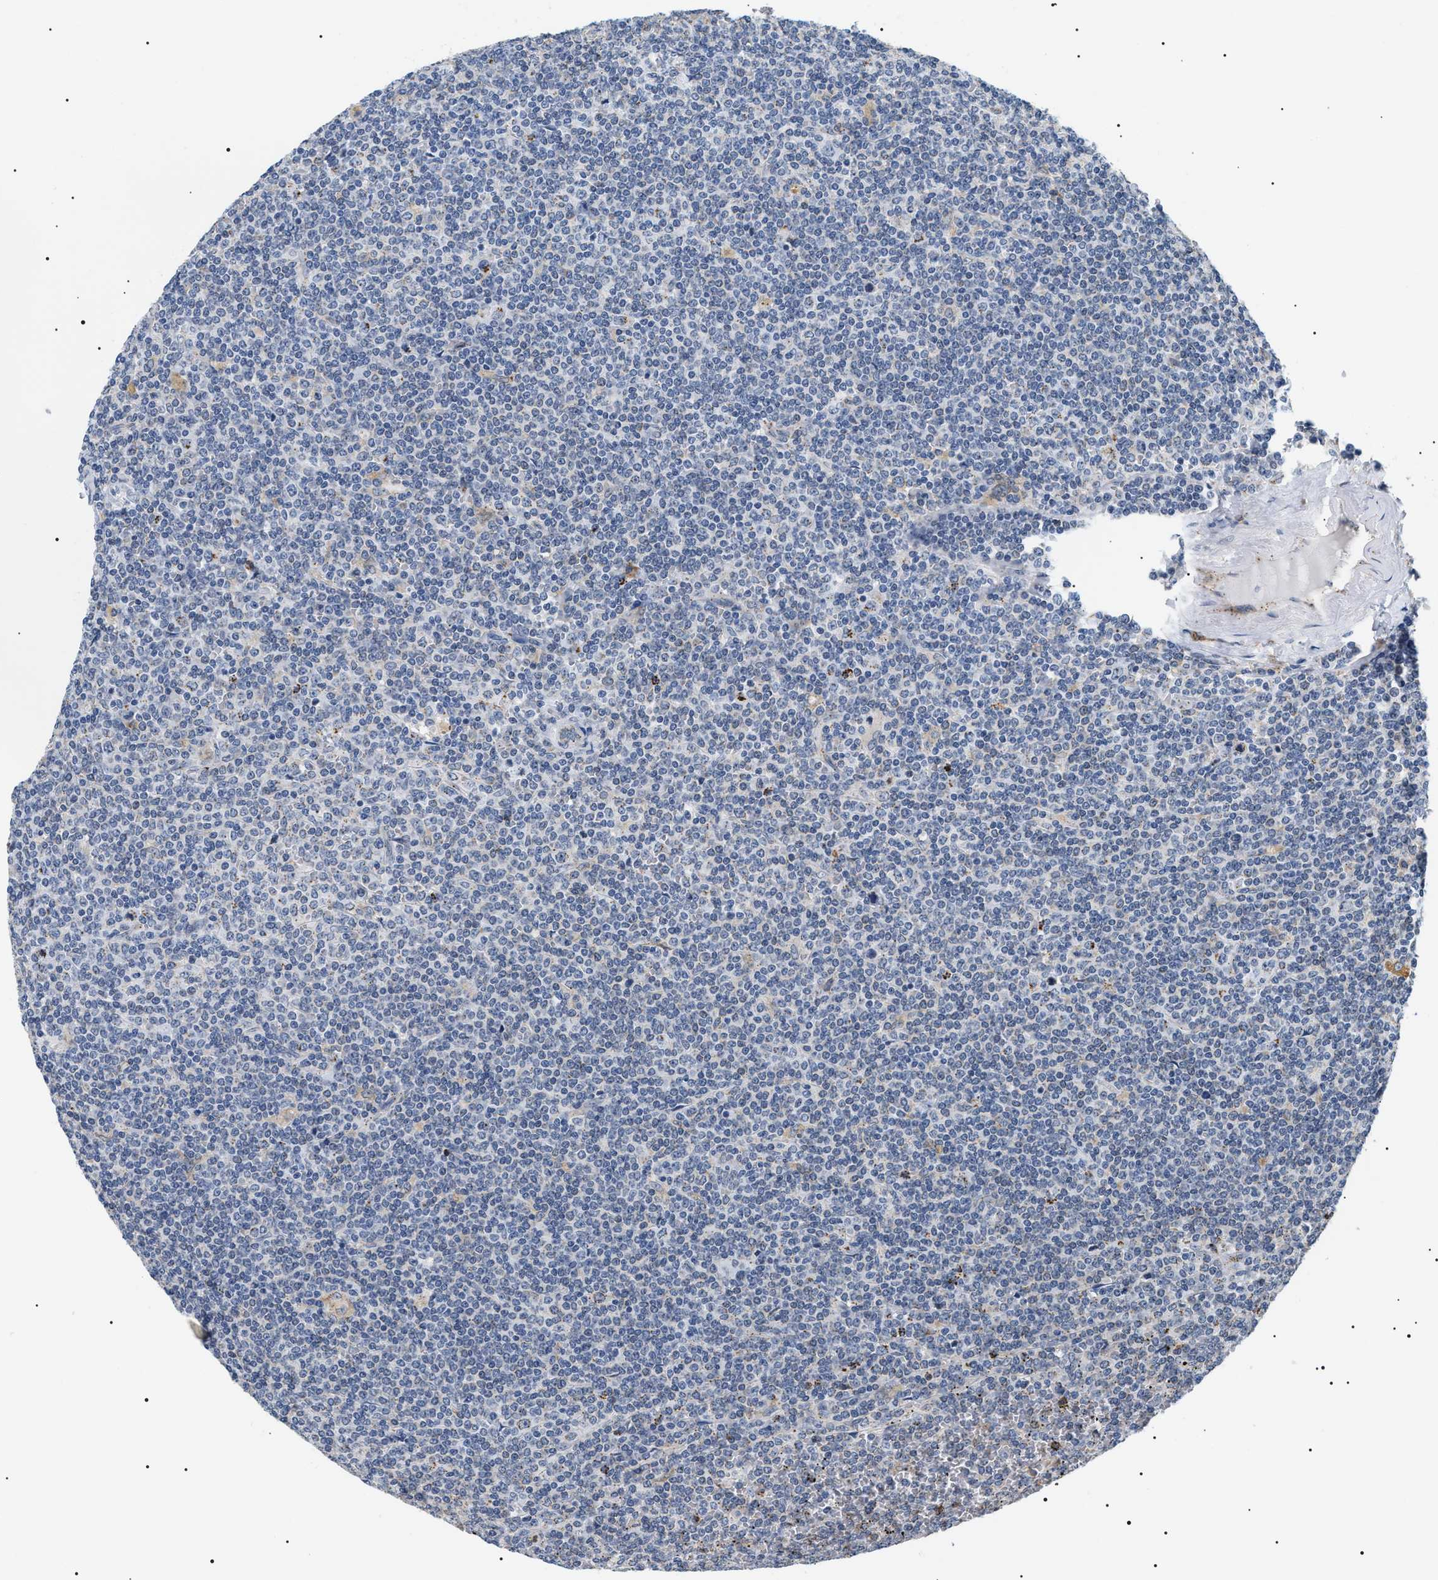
{"staining": {"intensity": "negative", "quantity": "none", "location": "none"}, "tissue": "lymphoma", "cell_type": "Tumor cells", "image_type": "cancer", "snomed": [{"axis": "morphology", "description": "Malignant lymphoma, non-Hodgkin's type, Low grade"}, {"axis": "topography", "description": "Spleen"}], "caption": "DAB (3,3'-diaminobenzidine) immunohistochemical staining of malignant lymphoma, non-Hodgkin's type (low-grade) displays no significant positivity in tumor cells.", "gene": "HSD17B11", "patient": {"sex": "female", "age": 19}}